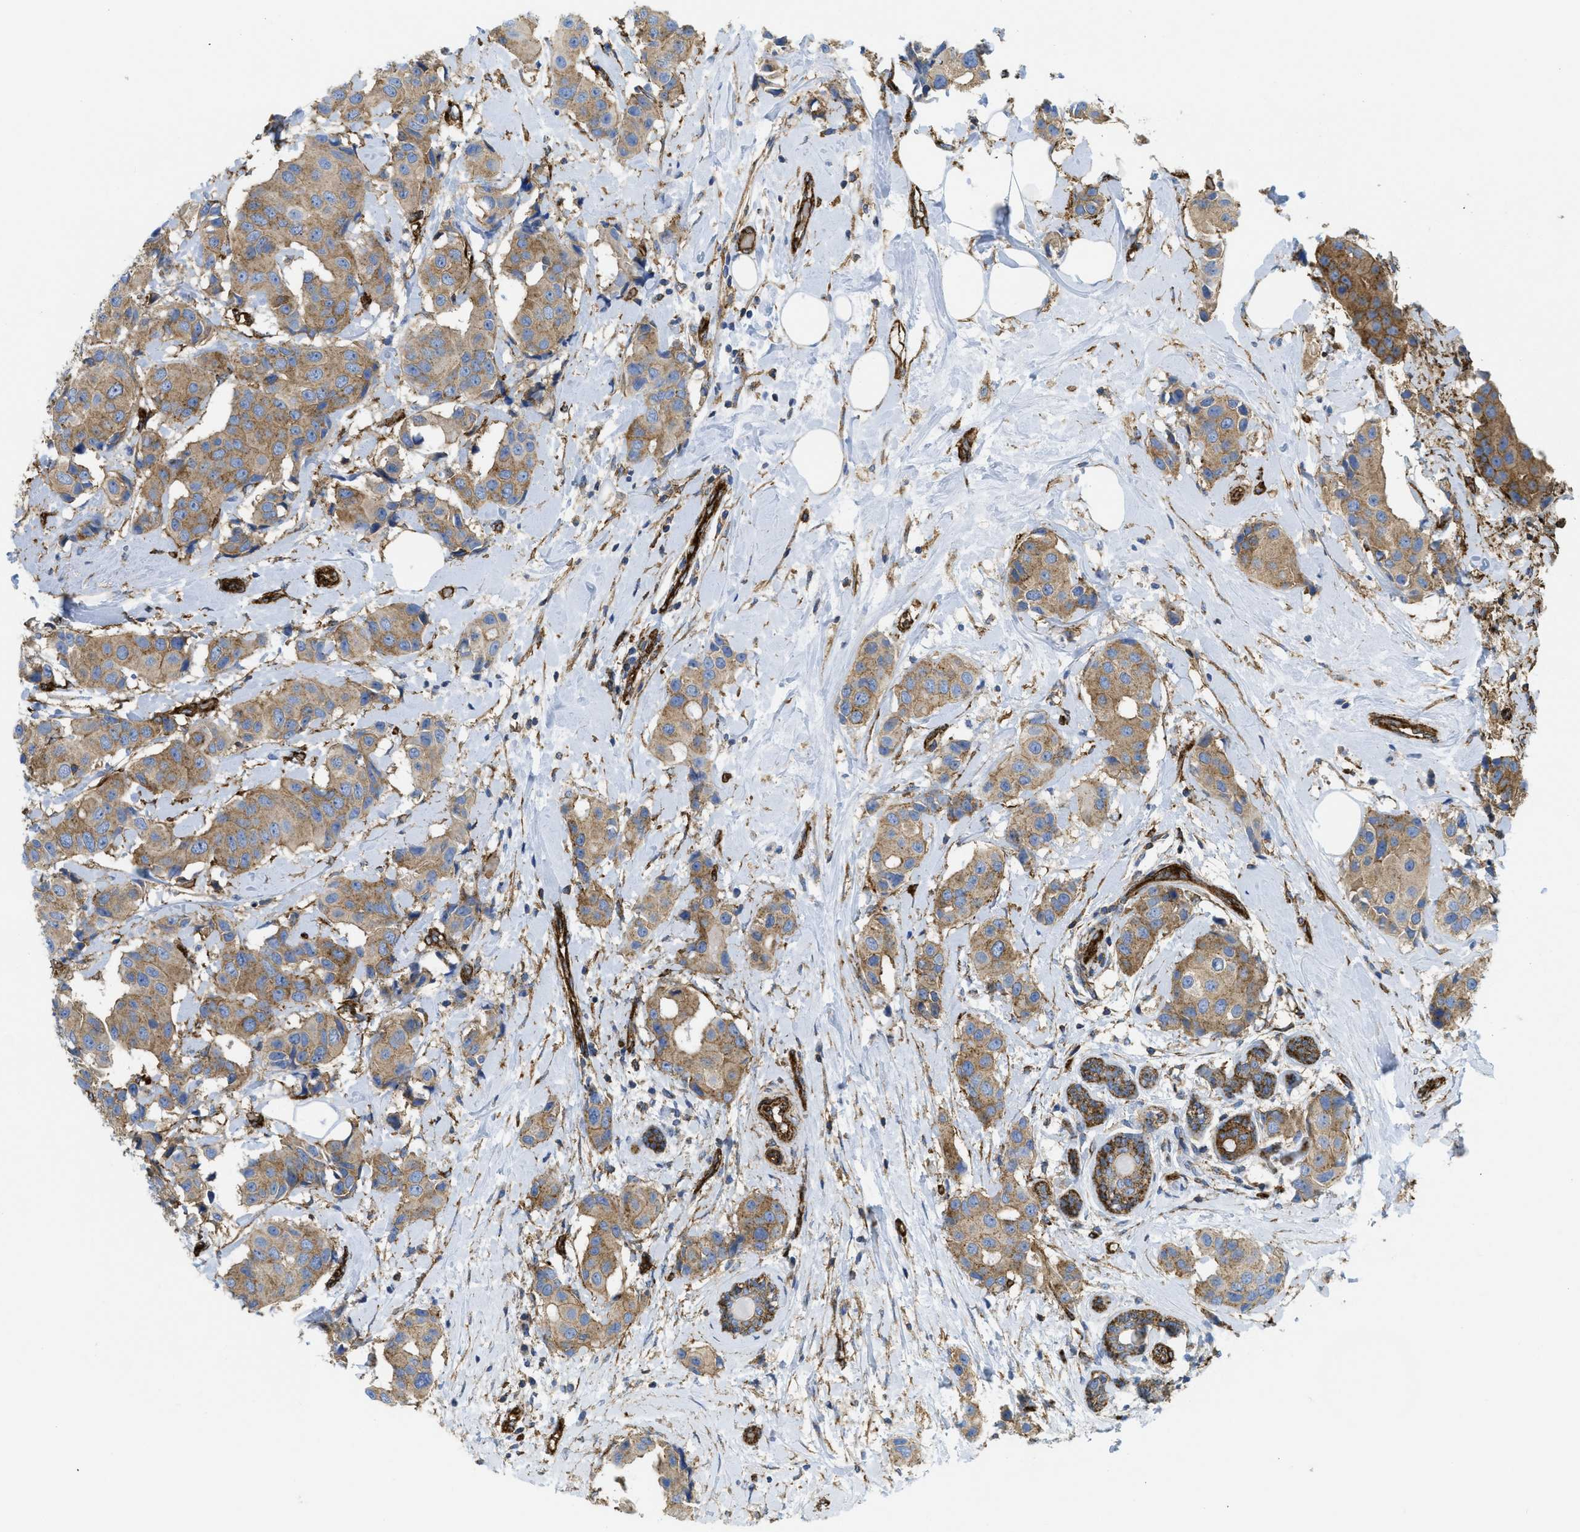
{"staining": {"intensity": "moderate", "quantity": ">75%", "location": "cytoplasmic/membranous"}, "tissue": "breast cancer", "cell_type": "Tumor cells", "image_type": "cancer", "snomed": [{"axis": "morphology", "description": "Normal tissue, NOS"}, {"axis": "morphology", "description": "Duct carcinoma"}, {"axis": "topography", "description": "Breast"}], "caption": "DAB (3,3'-diaminobenzidine) immunohistochemical staining of human breast invasive ductal carcinoma demonstrates moderate cytoplasmic/membranous protein positivity in about >75% of tumor cells.", "gene": "HIP1", "patient": {"sex": "female", "age": 39}}